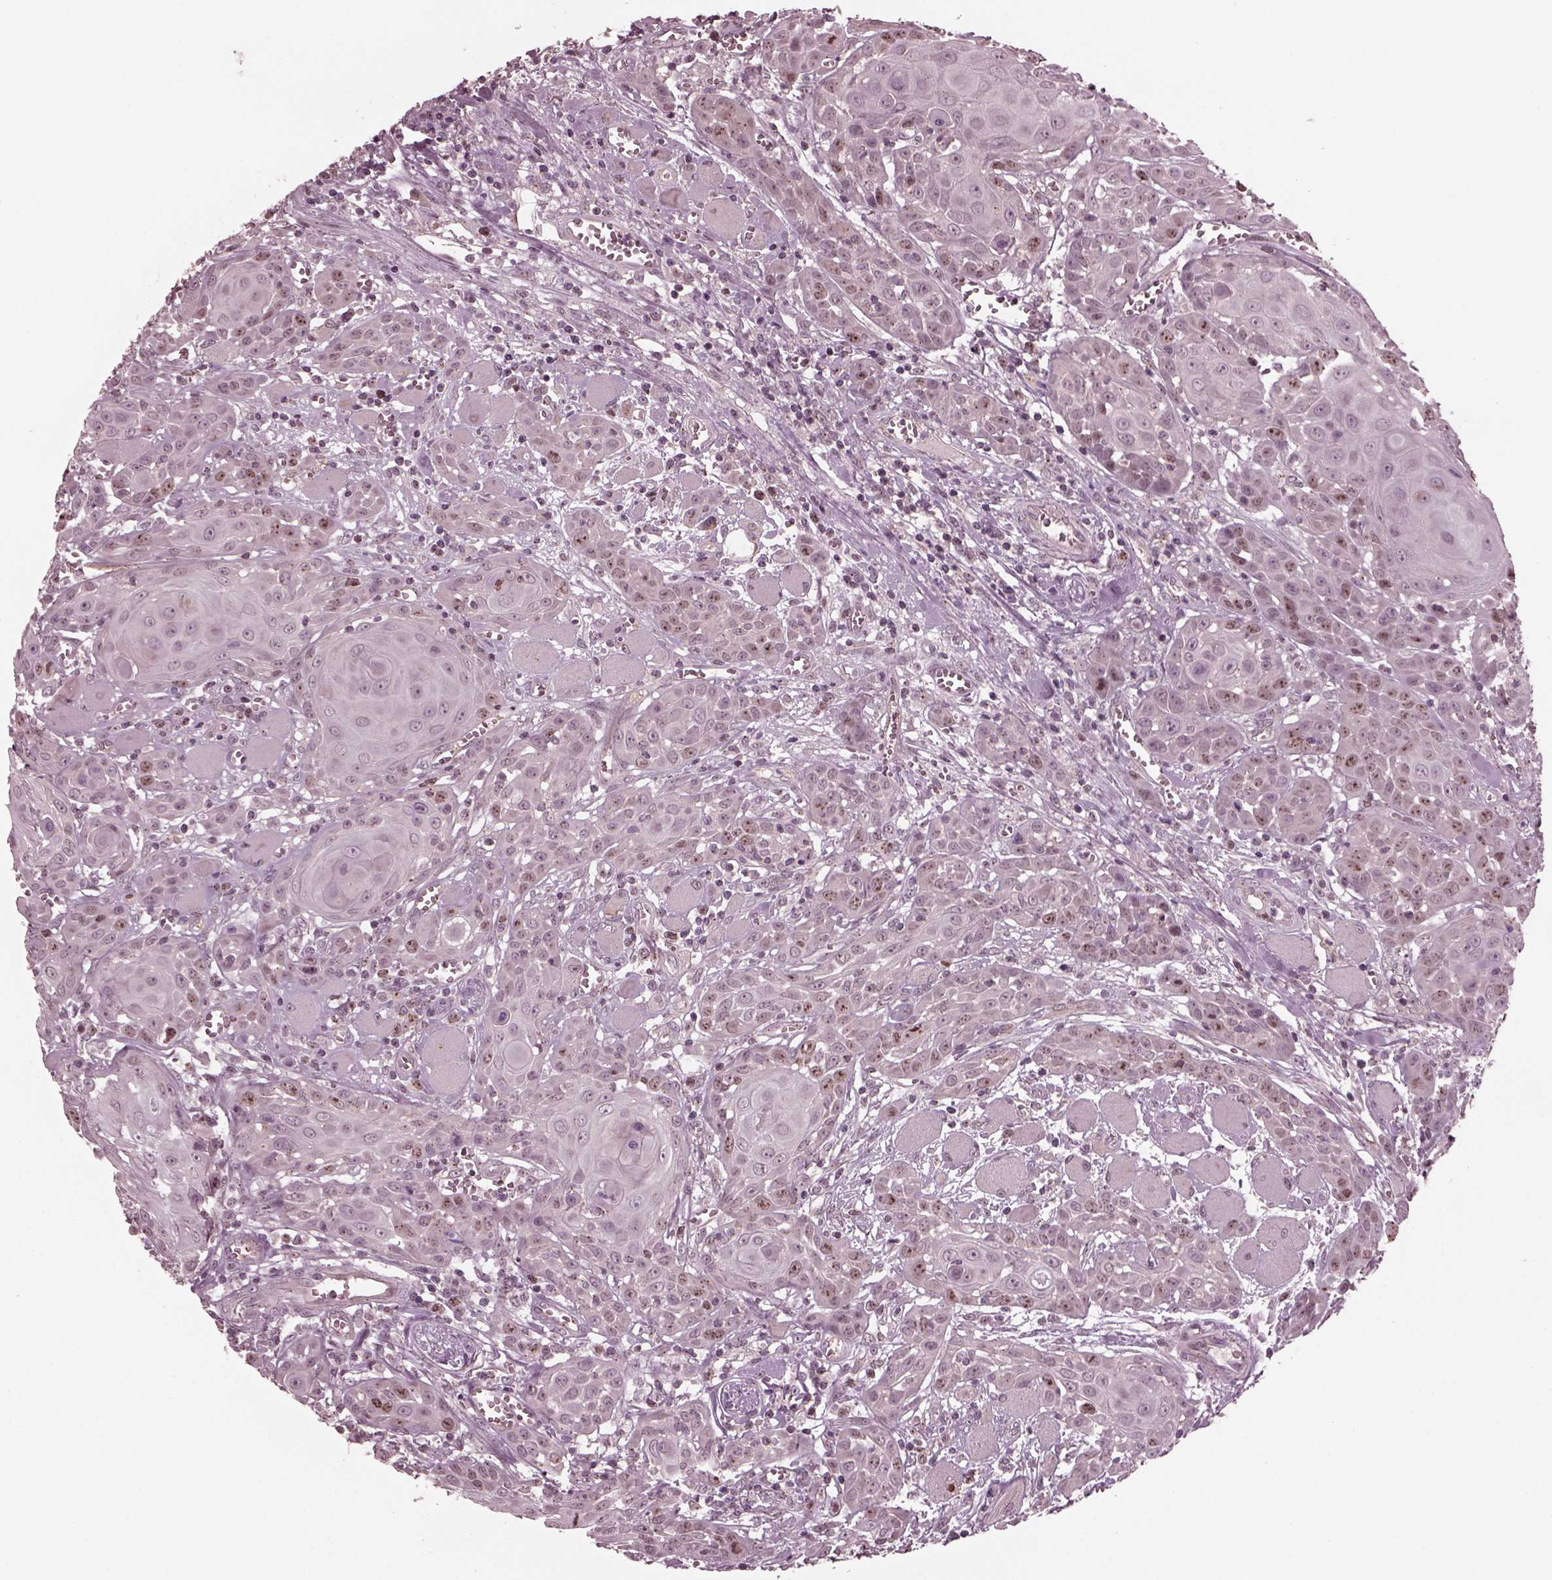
{"staining": {"intensity": "weak", "quantity": "<25%", "location": "nuclear"}, "tissue": "head and neck cancer", "cell_type": "Tumor cells", "image_type": "cancer", "snomed": [{"axis": "morphology", "description": "Squamous cell carcinoma, NOS"}, {"axis": "topography", "description": "Head-Neck"}], "caption": "Human head and neck cancer stained for a protein using IHC shows no positivity in tumor cells.", "gene": "SAXO1", "patient": {"sex": "female", "age": 80}}